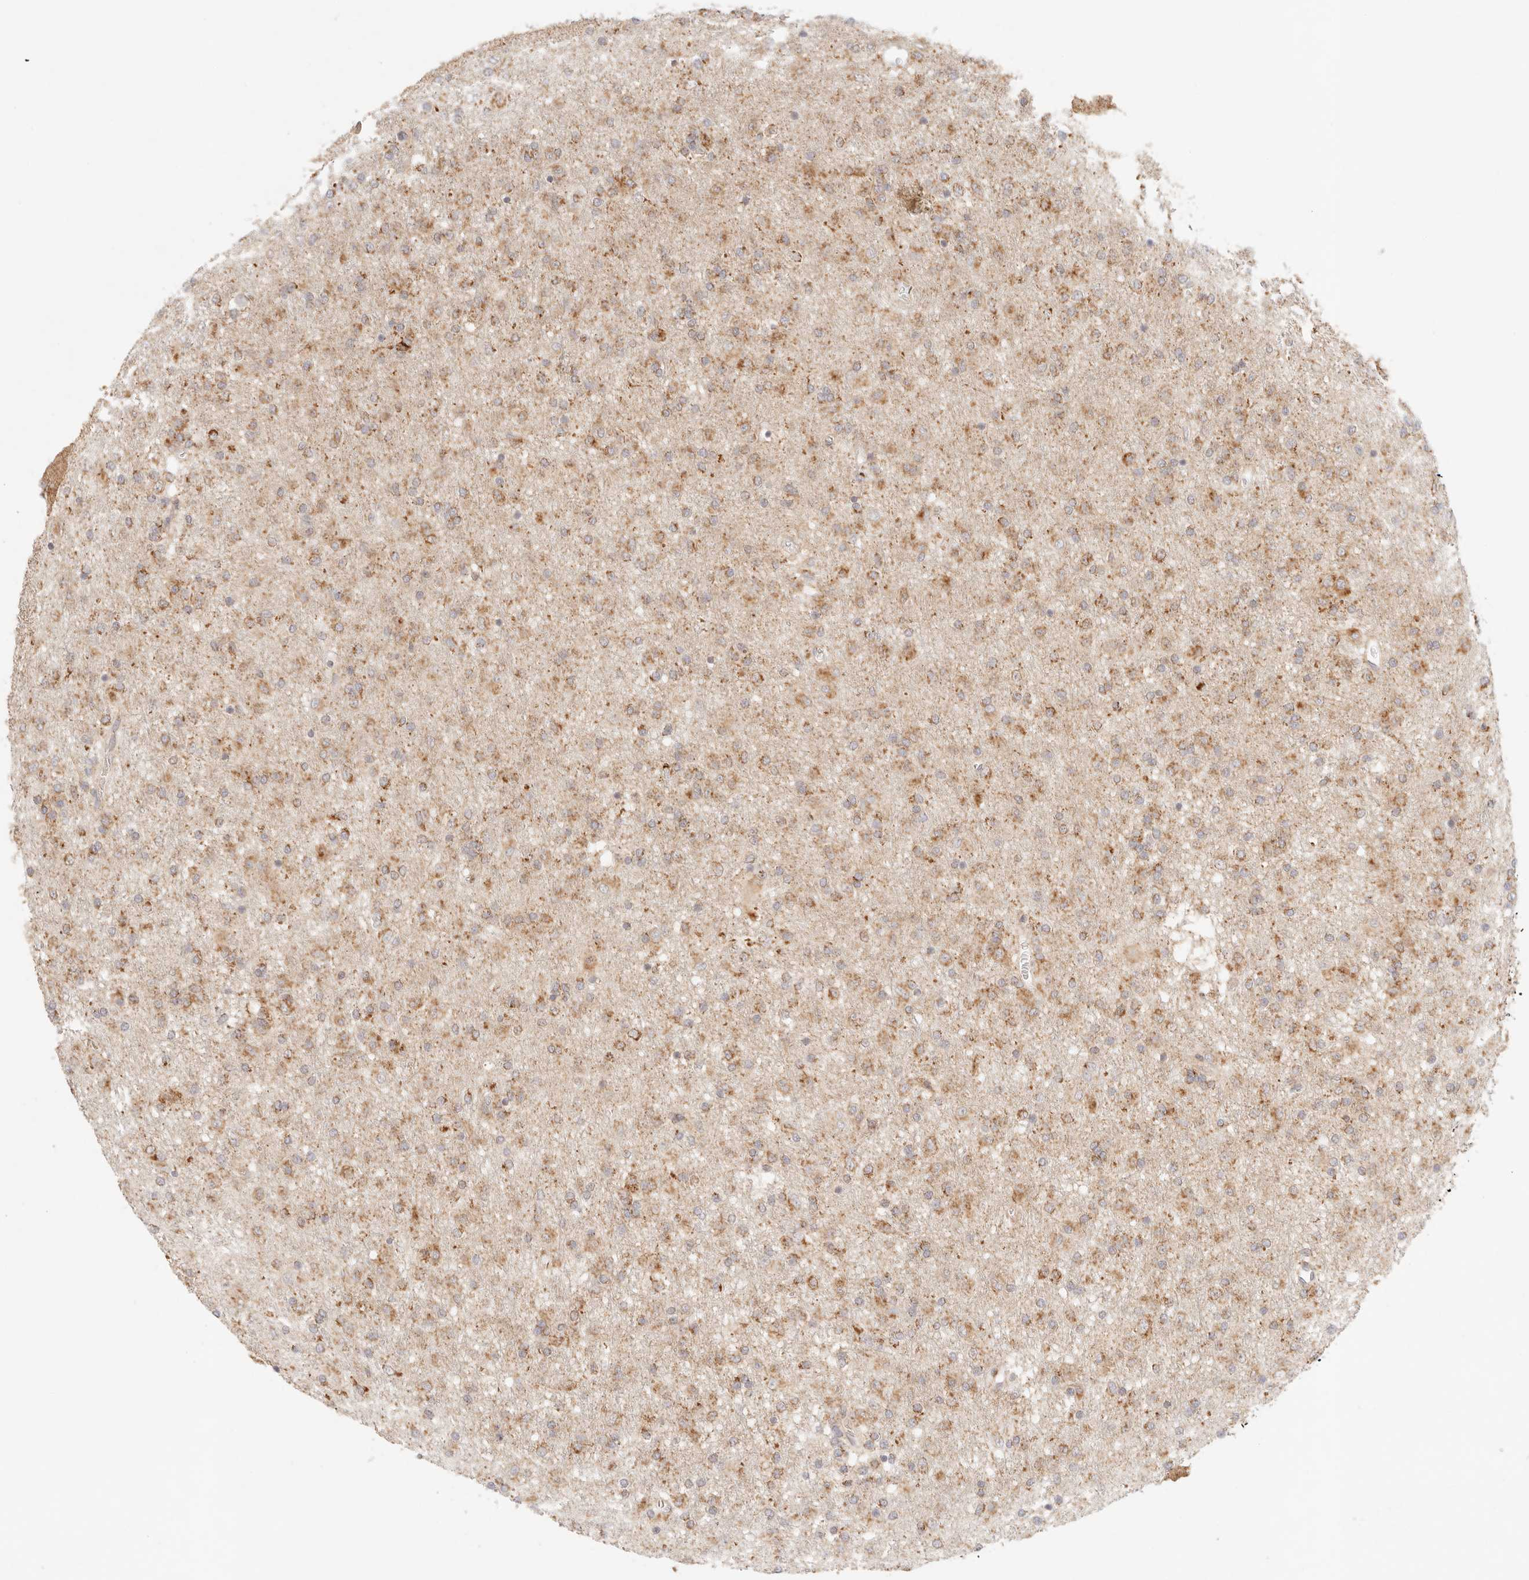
{"staining": {"intensity": "moderate", "quantity": ">75%", "location": "cytoplasmic/membranous"}, "tissue": "glioma", "cell_type": "Tumor cells", "image_type": "cancer", "snomed": [{"axis": "morphology", "description": "Glioma, malignant, Low grade"}, {"axis": "topography", "description": "Brain"}], "caption": "Immunohistochemistry (DAB (3,3'-diaminobenzidine)) staining of human low-grade glioma (malignant) reveals moderate cytoplasmic/membranous protein positivity in about >75% of tumor cells. Nuclei are stained in blue.", "gene": "COA6", "patient": {"sex": "male", "age": 65}}